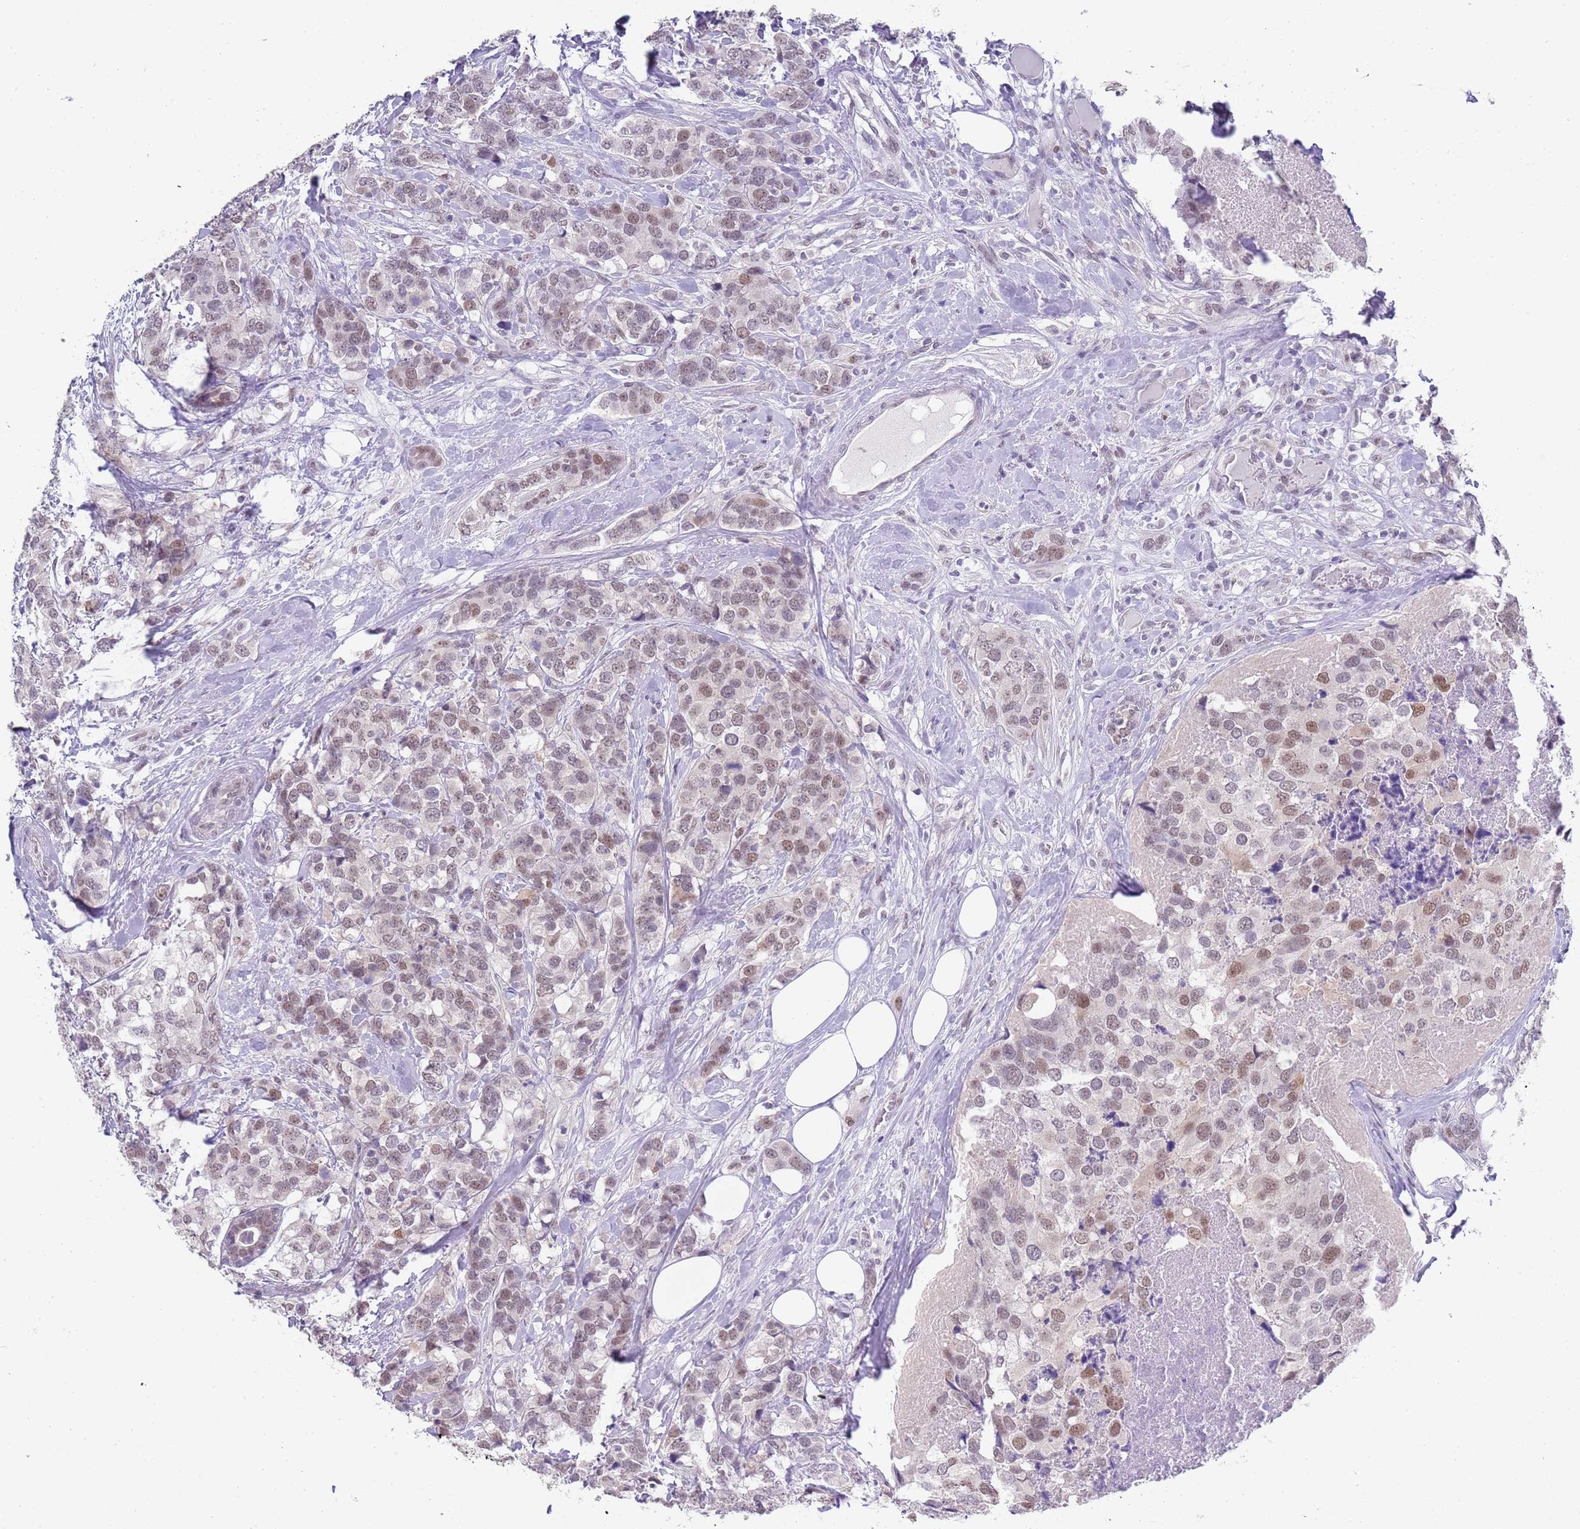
{"staining": {"intensity": "weak", "quantity": ">75%", "location": "nuclear"}, "tissue": "breast cancer", "cell_type": "Tumor cells", "image_type": "cancer", "snomed": [{"axis": "morphology", "description": "Lobular carcinoma"}, {"axis": "topography", "description": "Breast"}], "caption": "Tumor cells exhibit weak nuclear positivity in about >75% of cells in lobular carcinoma (breast).", "gene": "SEPHS2", "patient": {"sex": "female", "age": 59}}